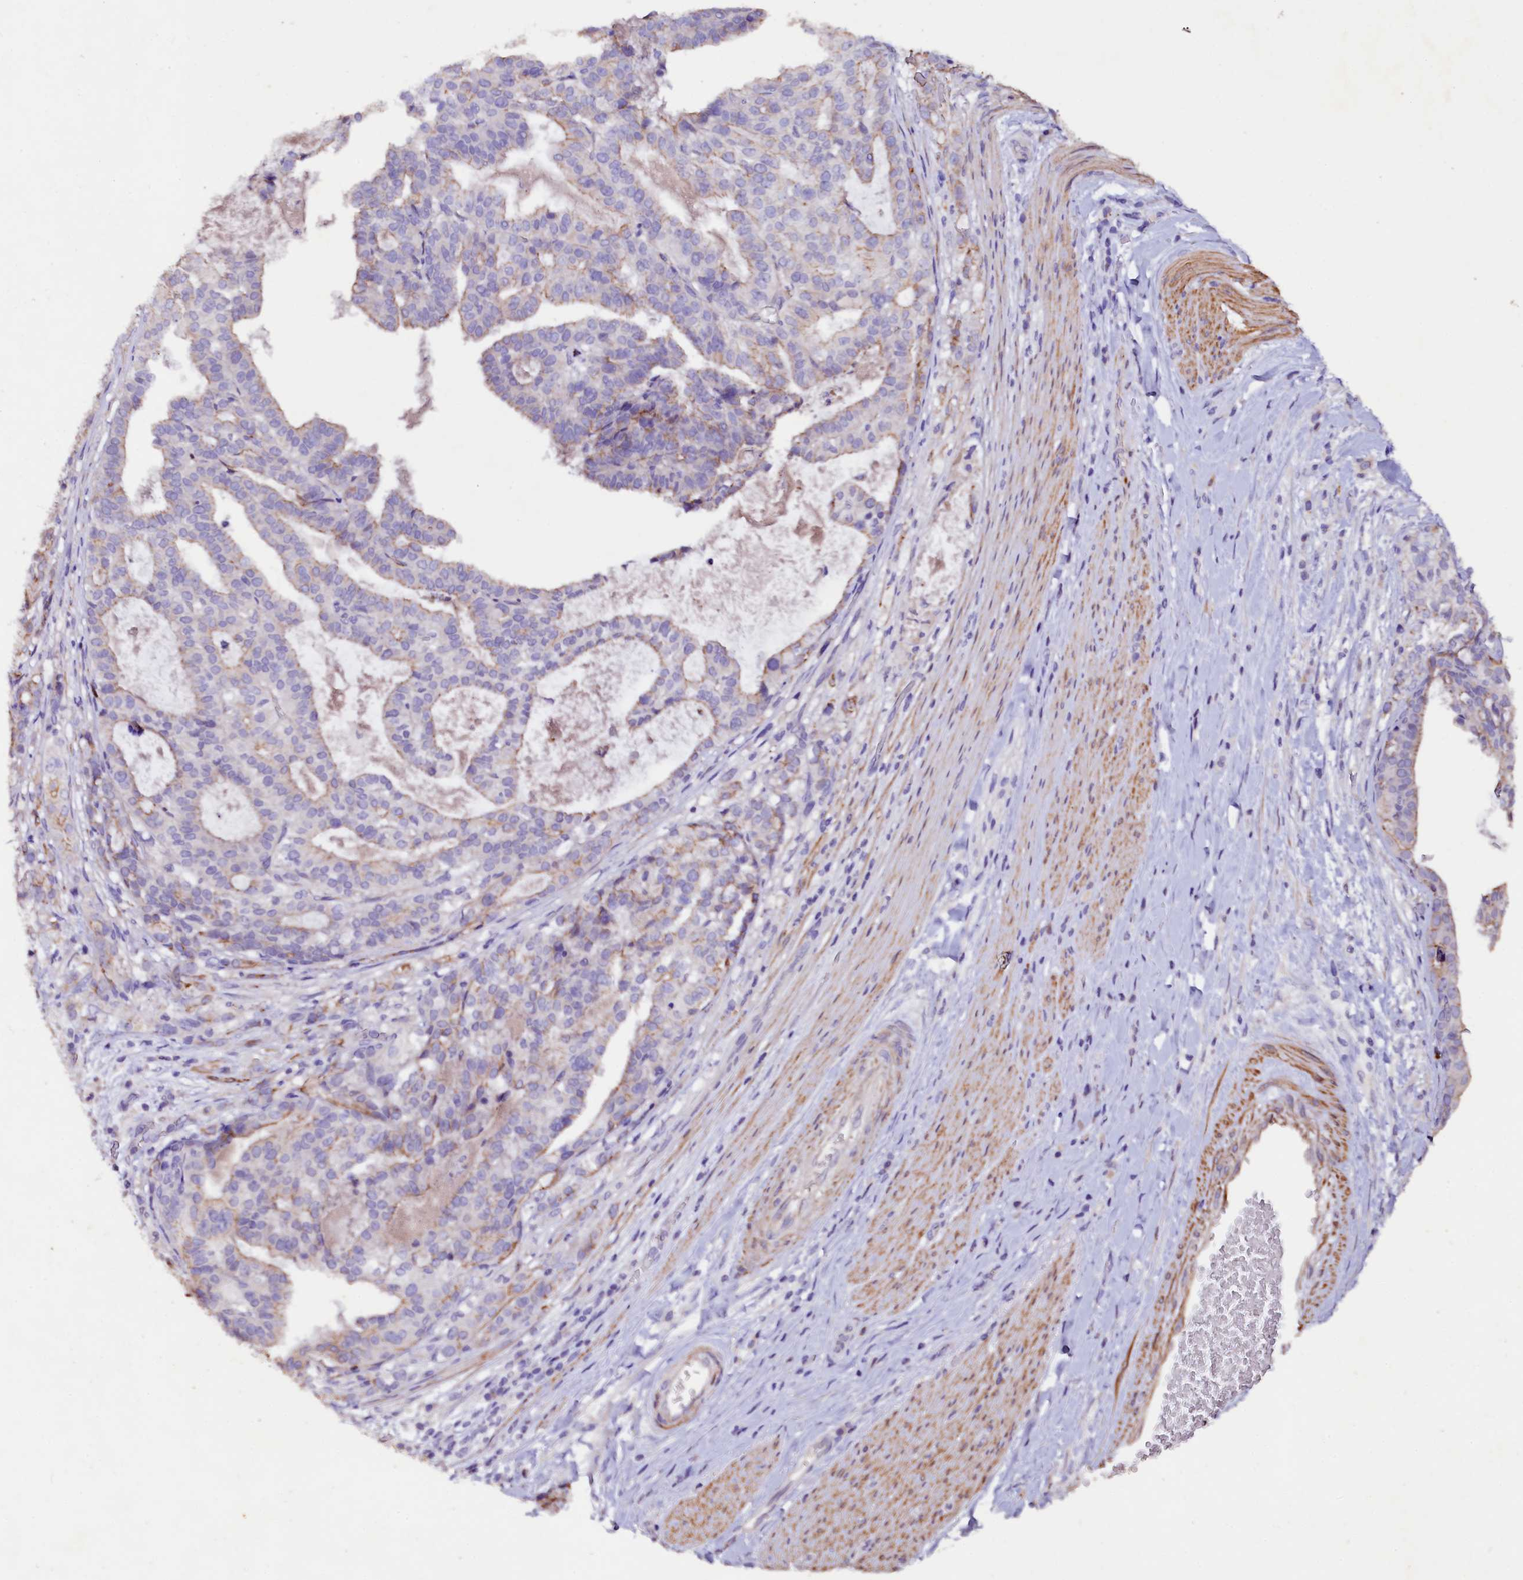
{"staining": {"intensity": "negative", "quantity": "none", "location": "none"}, "tissue": "stomach cancer", "cell_type": "Tumor cells", "image_type": "cancer", "snomed": [{"axis": "morphology", "description": "Adenocarcinoma, NOS"}, {"axis": "topography", "description": "Stomach"}], "caption": "This is an immunohistochemistry histopathology image of human stomach cancer. There is no expression in tumor cells.", "gene": "VPS36", "patient": {"sex": "male", "age": 48}}